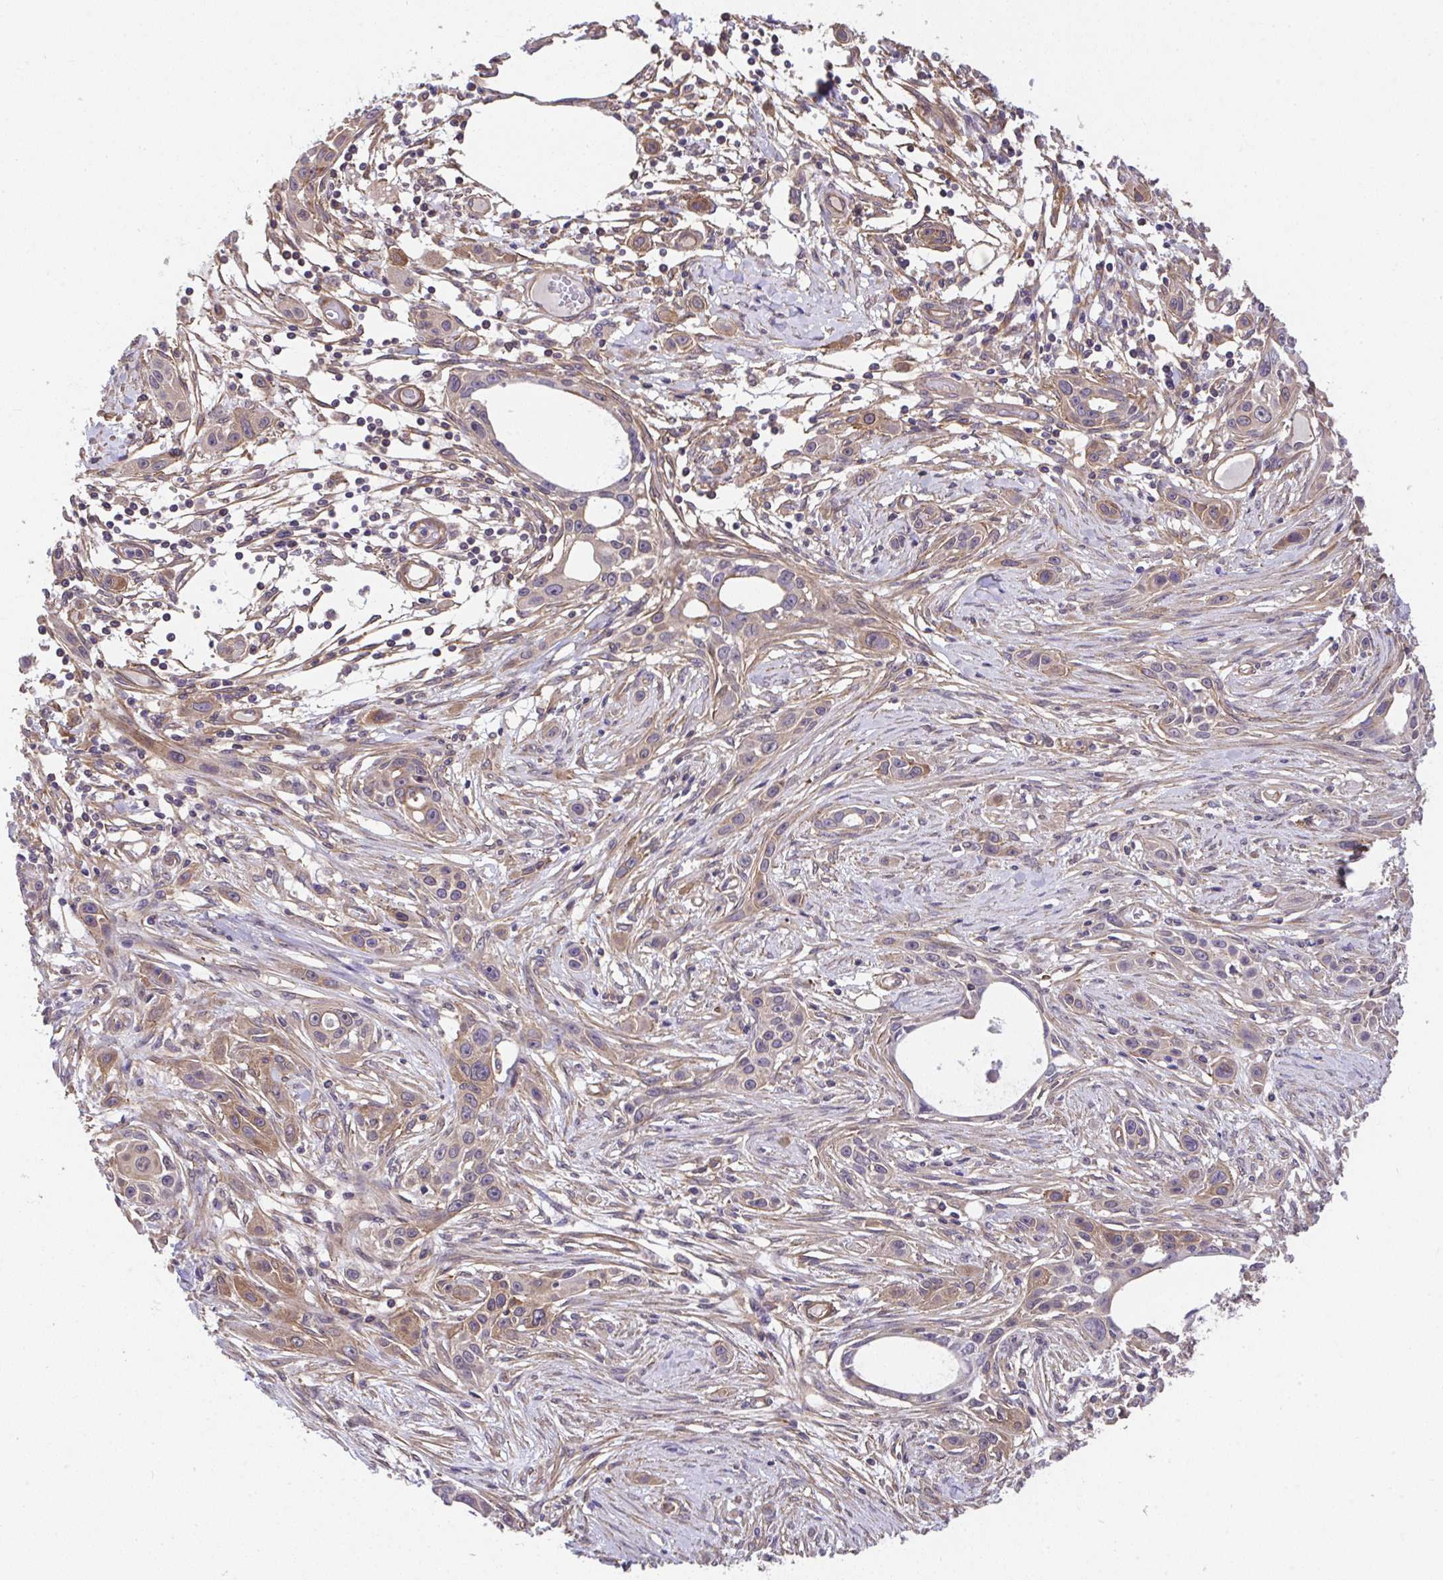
{"staining": {"intensity": "moderate", "quantity": "25%-75%", "location": "cytoplasmic/membranous"}, "tissue": "skin cancer", "cell_type": "Tumor cells", "image_type": "cancer", "snomed": [{"axis": "morphology", "description": "Squamous cell carcinoma, NOS"}, {"axis": "topography", "description": "Skin"}], "caption": "Protein staining by immunohistochemistry exhibits moderate cytoplasmic/membranous staining in approximately 25%-75% of tumor cells in skin squamous cell carcinoma. (DAB (3,3'-diaminobenzidine) IHC, brown staining for protein, blue staining for nuclei).", "gene": "ZNF696", "patient": {"sex": "female", "age": 69}}